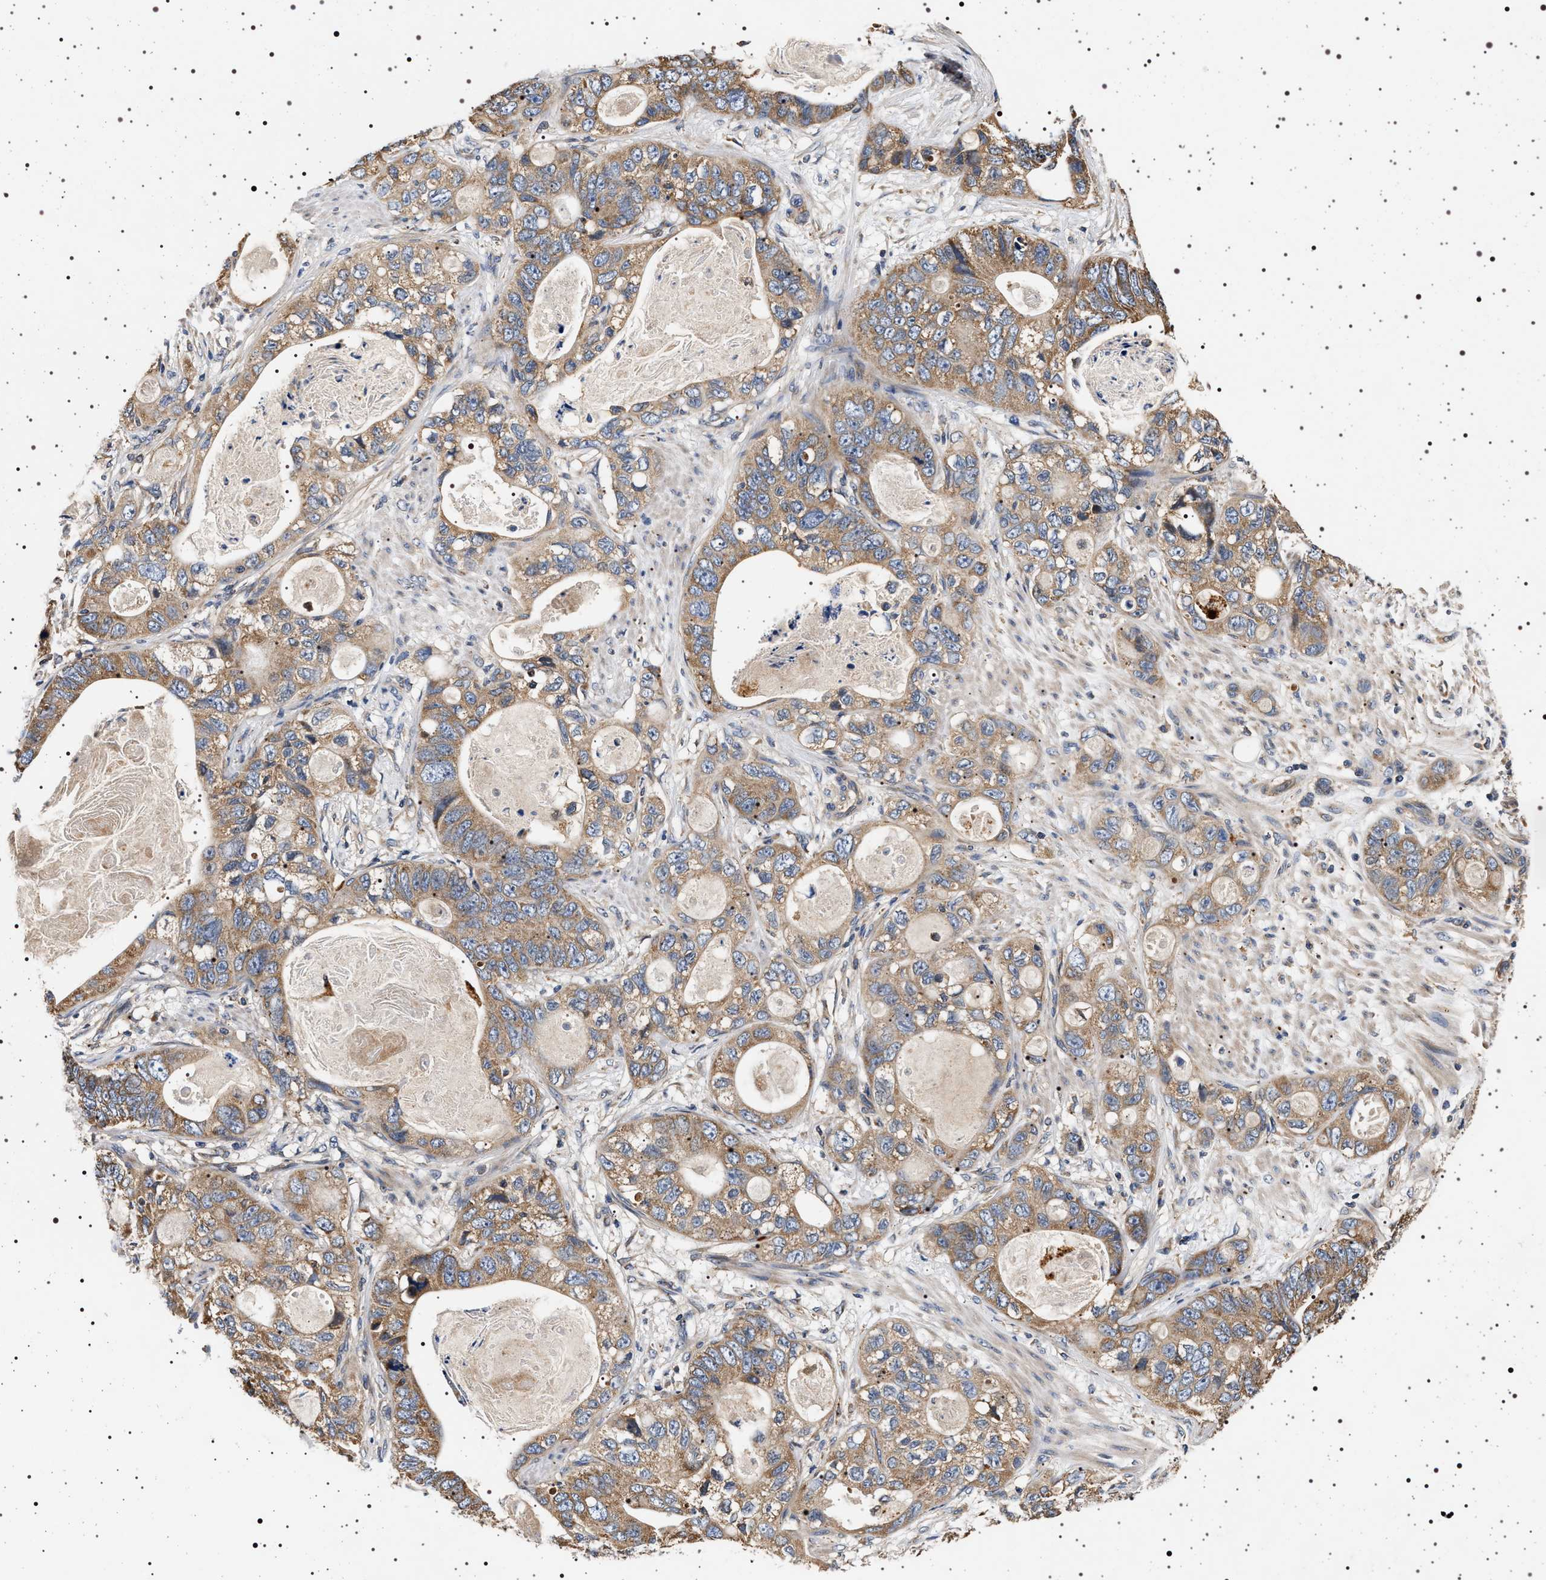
{"staining": {"intensity": "moderate", "quantity": ">75%", "location": "cytoplasmic/membranous"}, "tissue": "stomach cancer", "cell_type": "Tumor cells", "image_type": "cancer", "snomed": [{"axis": "morphology", "description": "Normal tissue, NOS"}, {"axis": "morphology", "description": "Adenocarcinoma, NOS"}, {"axis": "topography", "description": "Stomach"}], "caption": "This photomicrograph exhibits immunohistochemistry staining of stomach adenocarcinoma, with medium moderate cytoplasmic/membranous staining in approximately >75% of tumor cells.", "gene": "DCBLD2", "patient": {"sex": "female", "age": 89}}